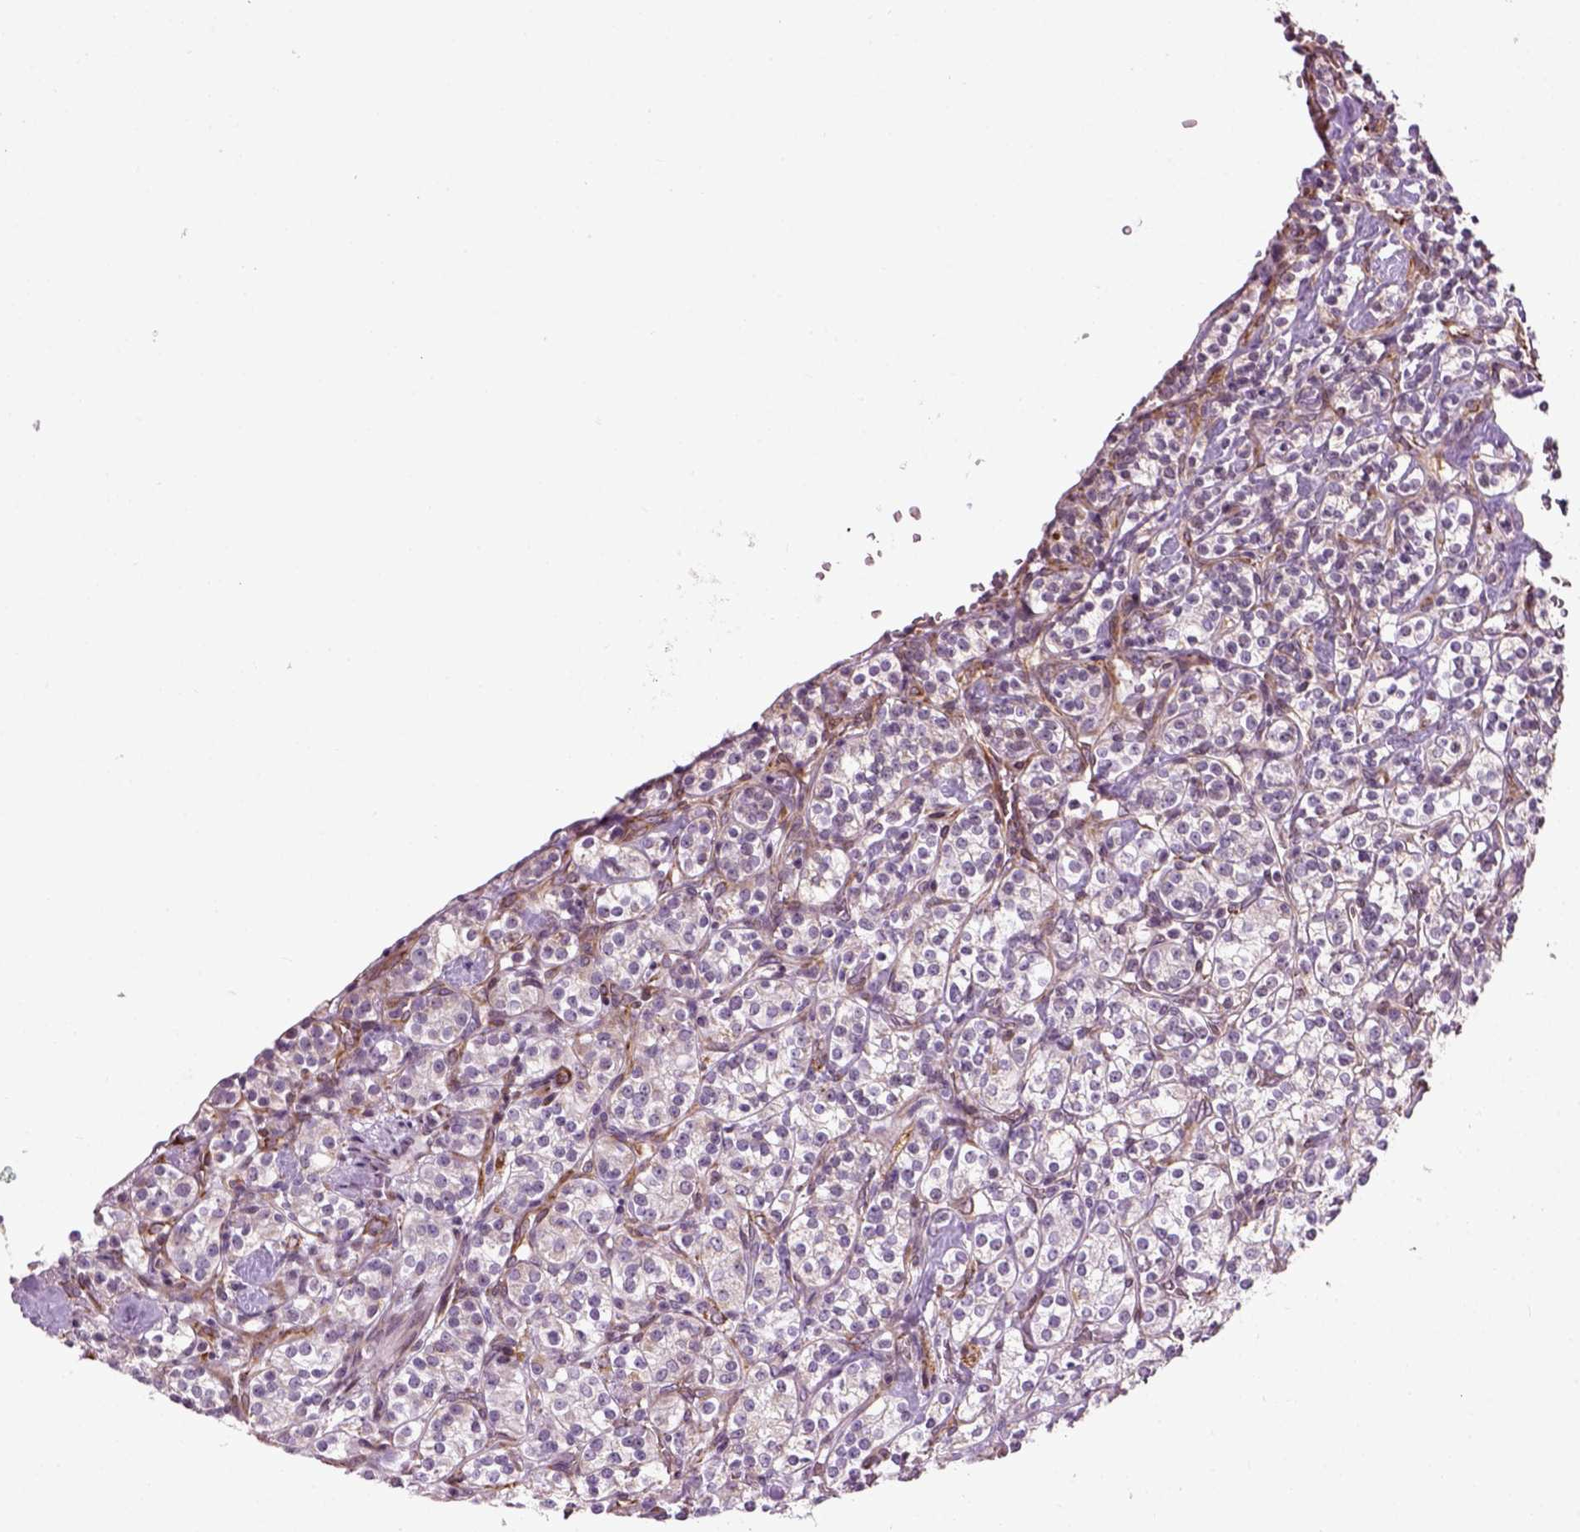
{"staining": {"intensity": "negative", "quantity": "none", "location": "none"}, "tissue": "renal cancer", "cell_type": "Tumor cells", "image_type": "cancer", "snomed": [{"axis": "morphology", "description": "Adenocarcinoma, NOS"}, {"axis": "topography", "description": "Kidney"}], "caption": "Micrograph shows no significant protein staining in tumor cells of renal cancer (adenocarcinoma).", "gene": "XK", "patient": {"sex": "male", "age": 77}}